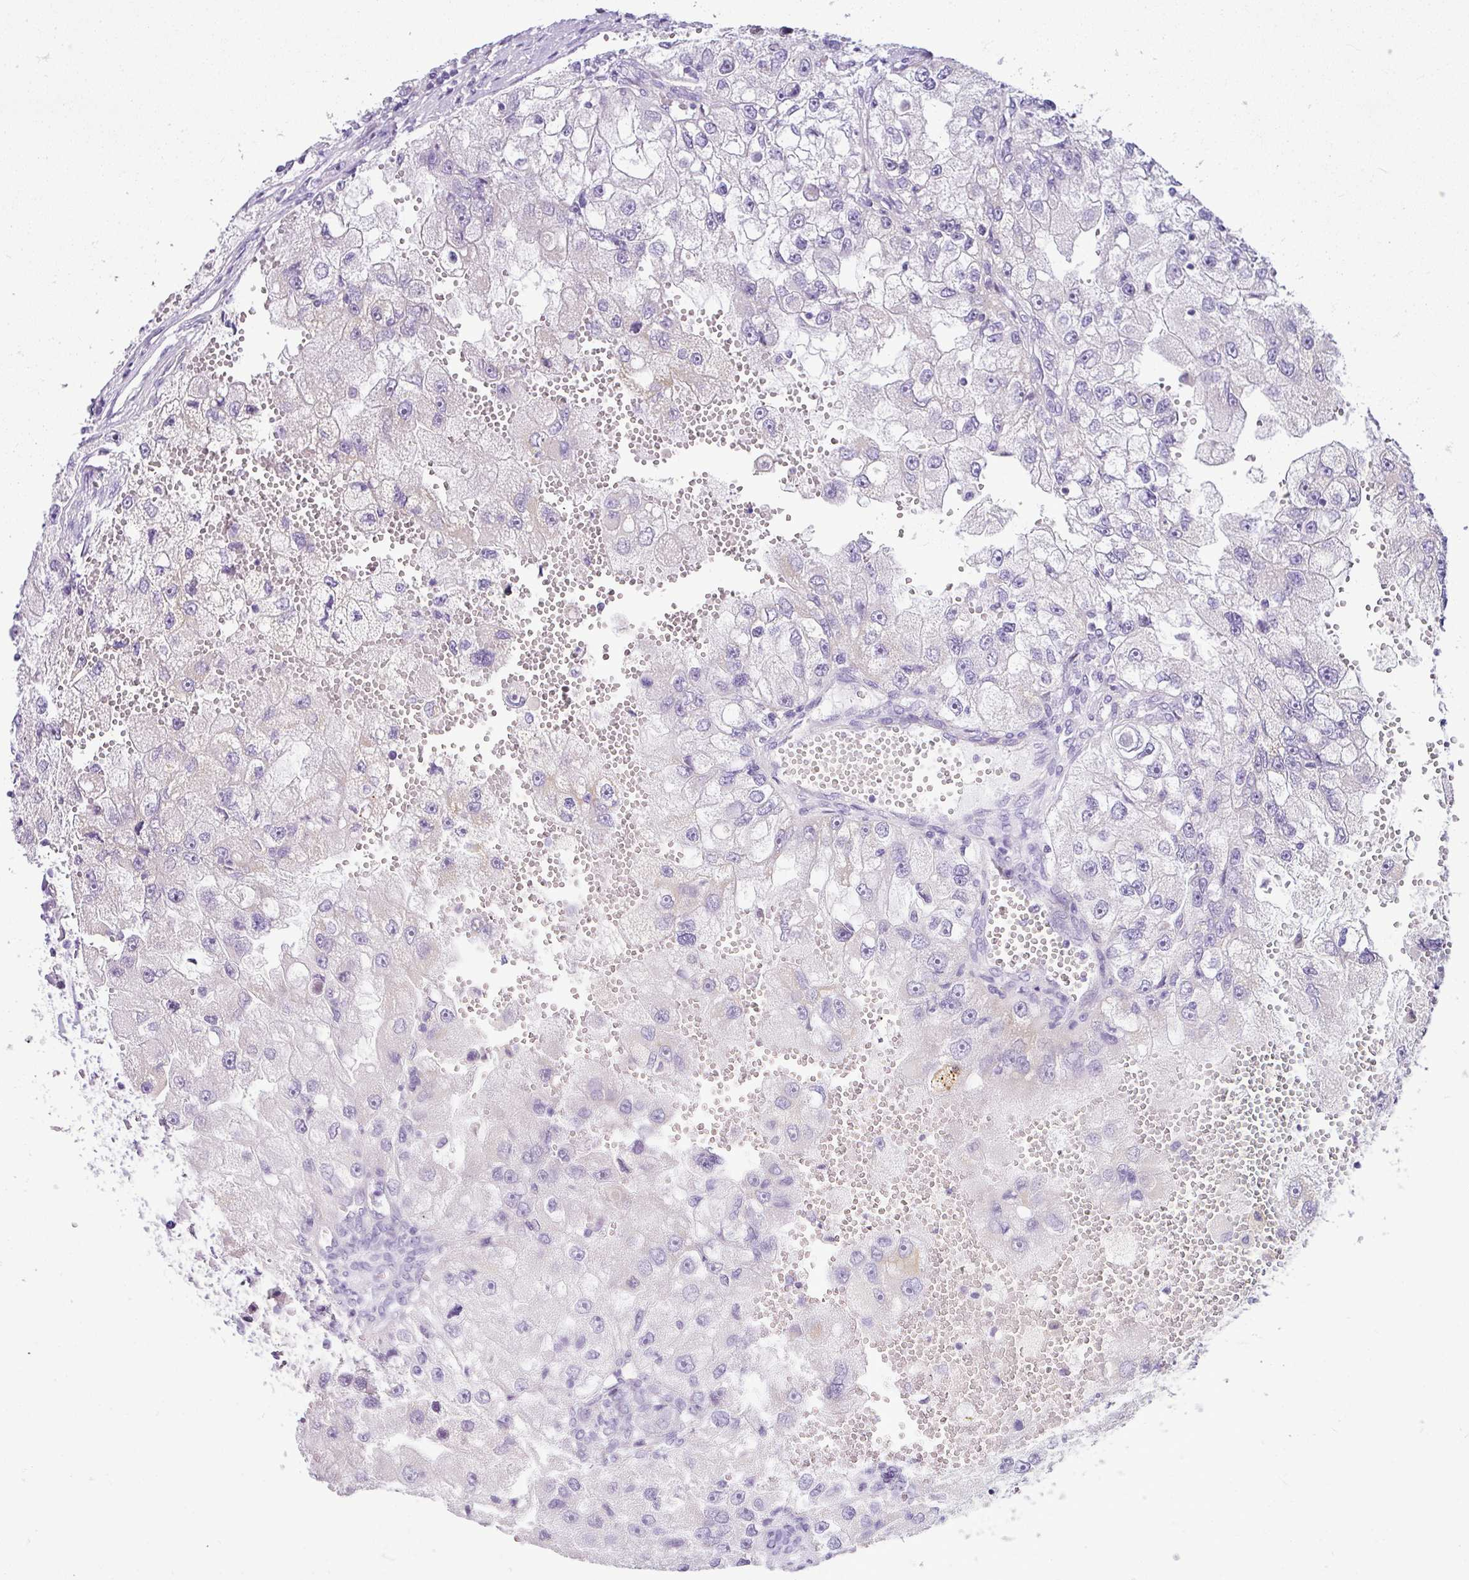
{"staining": {"intensity": "negative", "quantity": "none", "location": "none"}, "tissue": "renal cancer", "cell_type": "Tumor cells", "image_type": "cancer", "snomed": [{"axis": "morphology", "description": "Adenocarcinoma, NOS"}, {"axis": "topography", "description": "Kidney"}], "caption": "Immunohistochemistry (IHC) image of neoplastic tissue: human renal cancer (adenocarcinoma) stained with DAB (3,3'-diaminobenzidine) reveals no significant protein expression in tumor cells.", "gene": "HMCN2", "patient": {"sex": "male", "age": 63}}